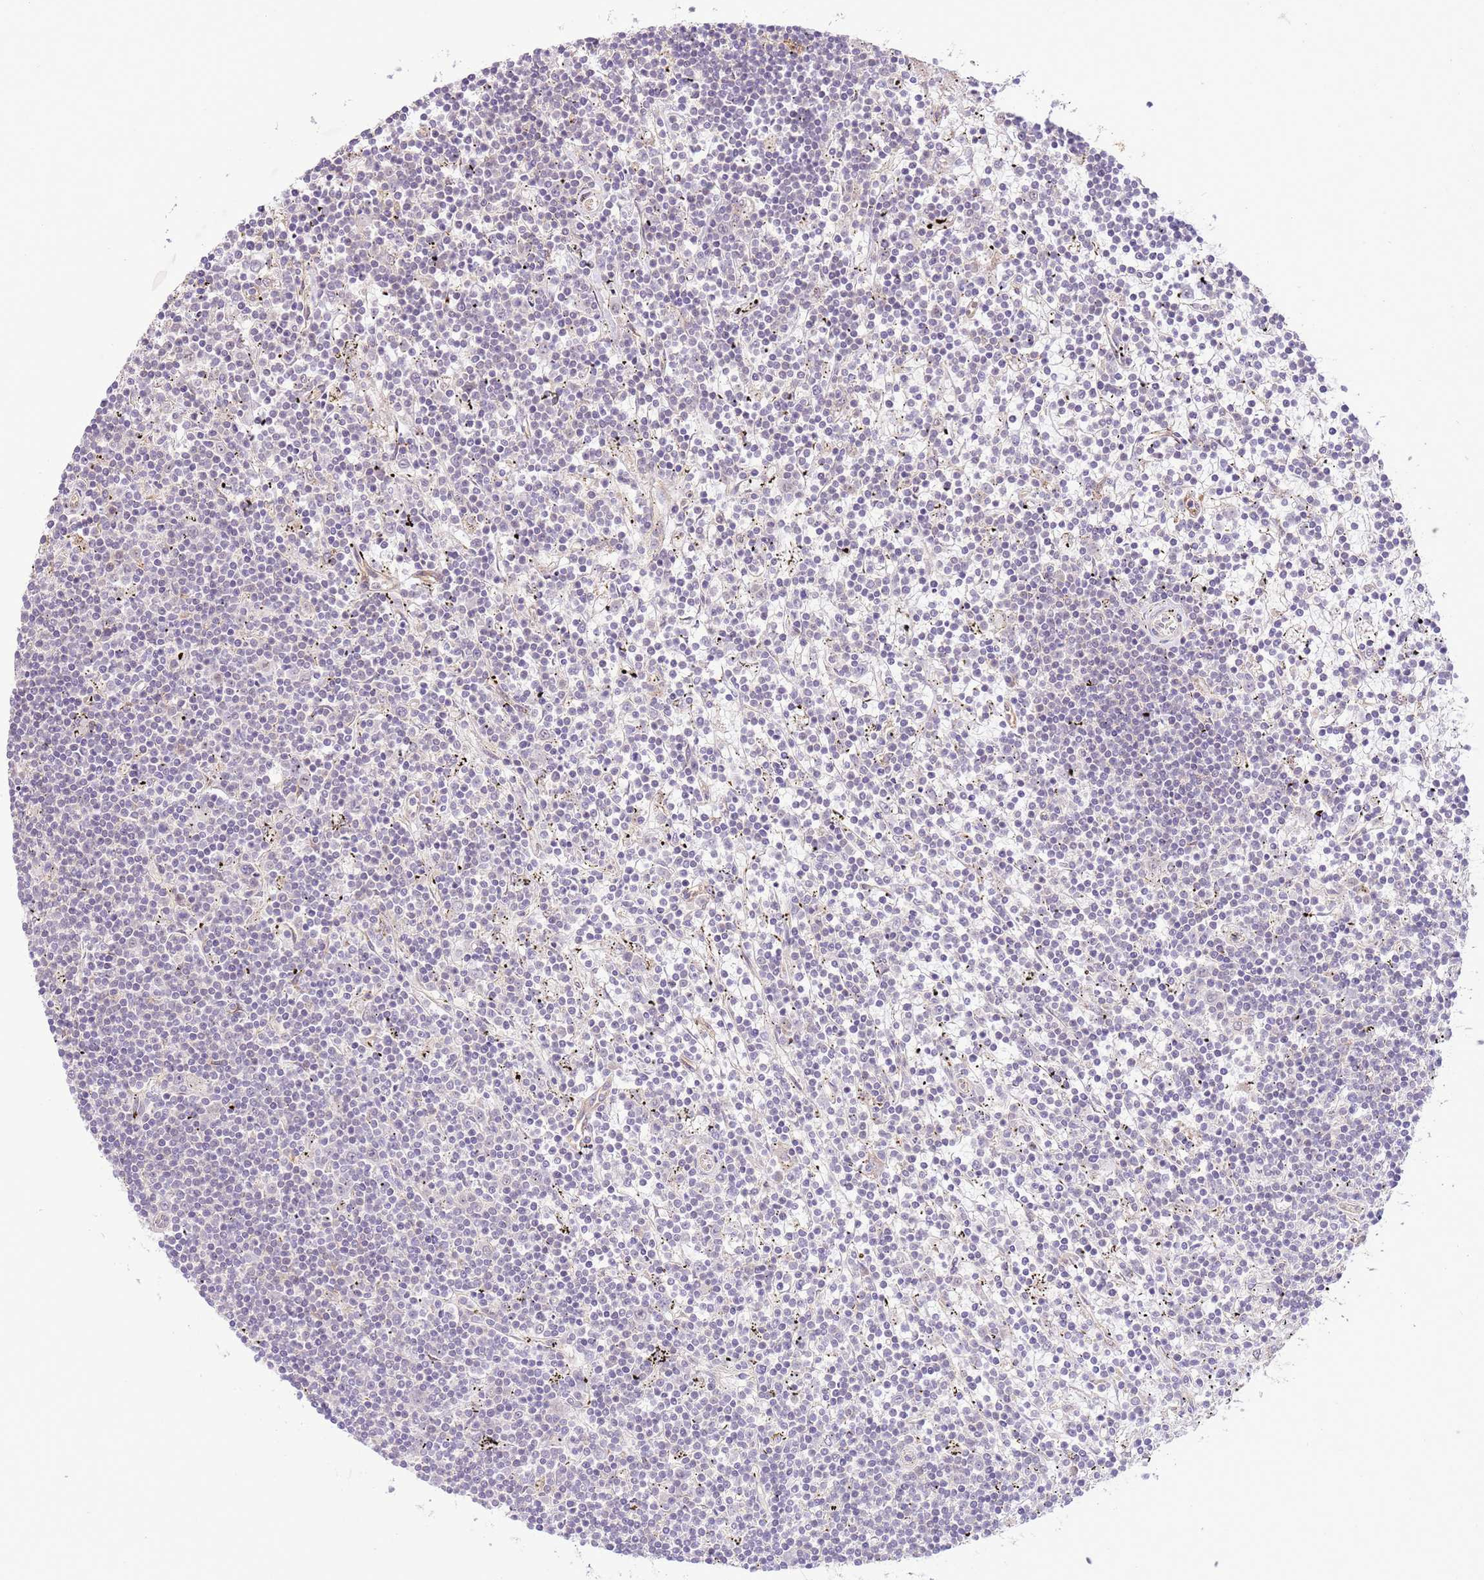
{"staining": {"intensity": "negative", "quantity": "none", "location": "none"}, "tissue": "lymphoma", "cell_type": "Tumor cells", "image_type": "cancer", "snomed": [{"axis": "morphology", "description": "Malignant lymphoma, non-Hodgkin's type, Low grade"}, {"axis": "topography", "description": "Spleen"}], "caption": "The histopathology image demonstrates no significant staining in tumor cells of lymphoma. (DAB (3,3'-diaminobenzidine) immunohistochemistry with hematoxylin counter stain).", "gene": "SCARA3", "patient": {"sex": "male", "age": 76}}